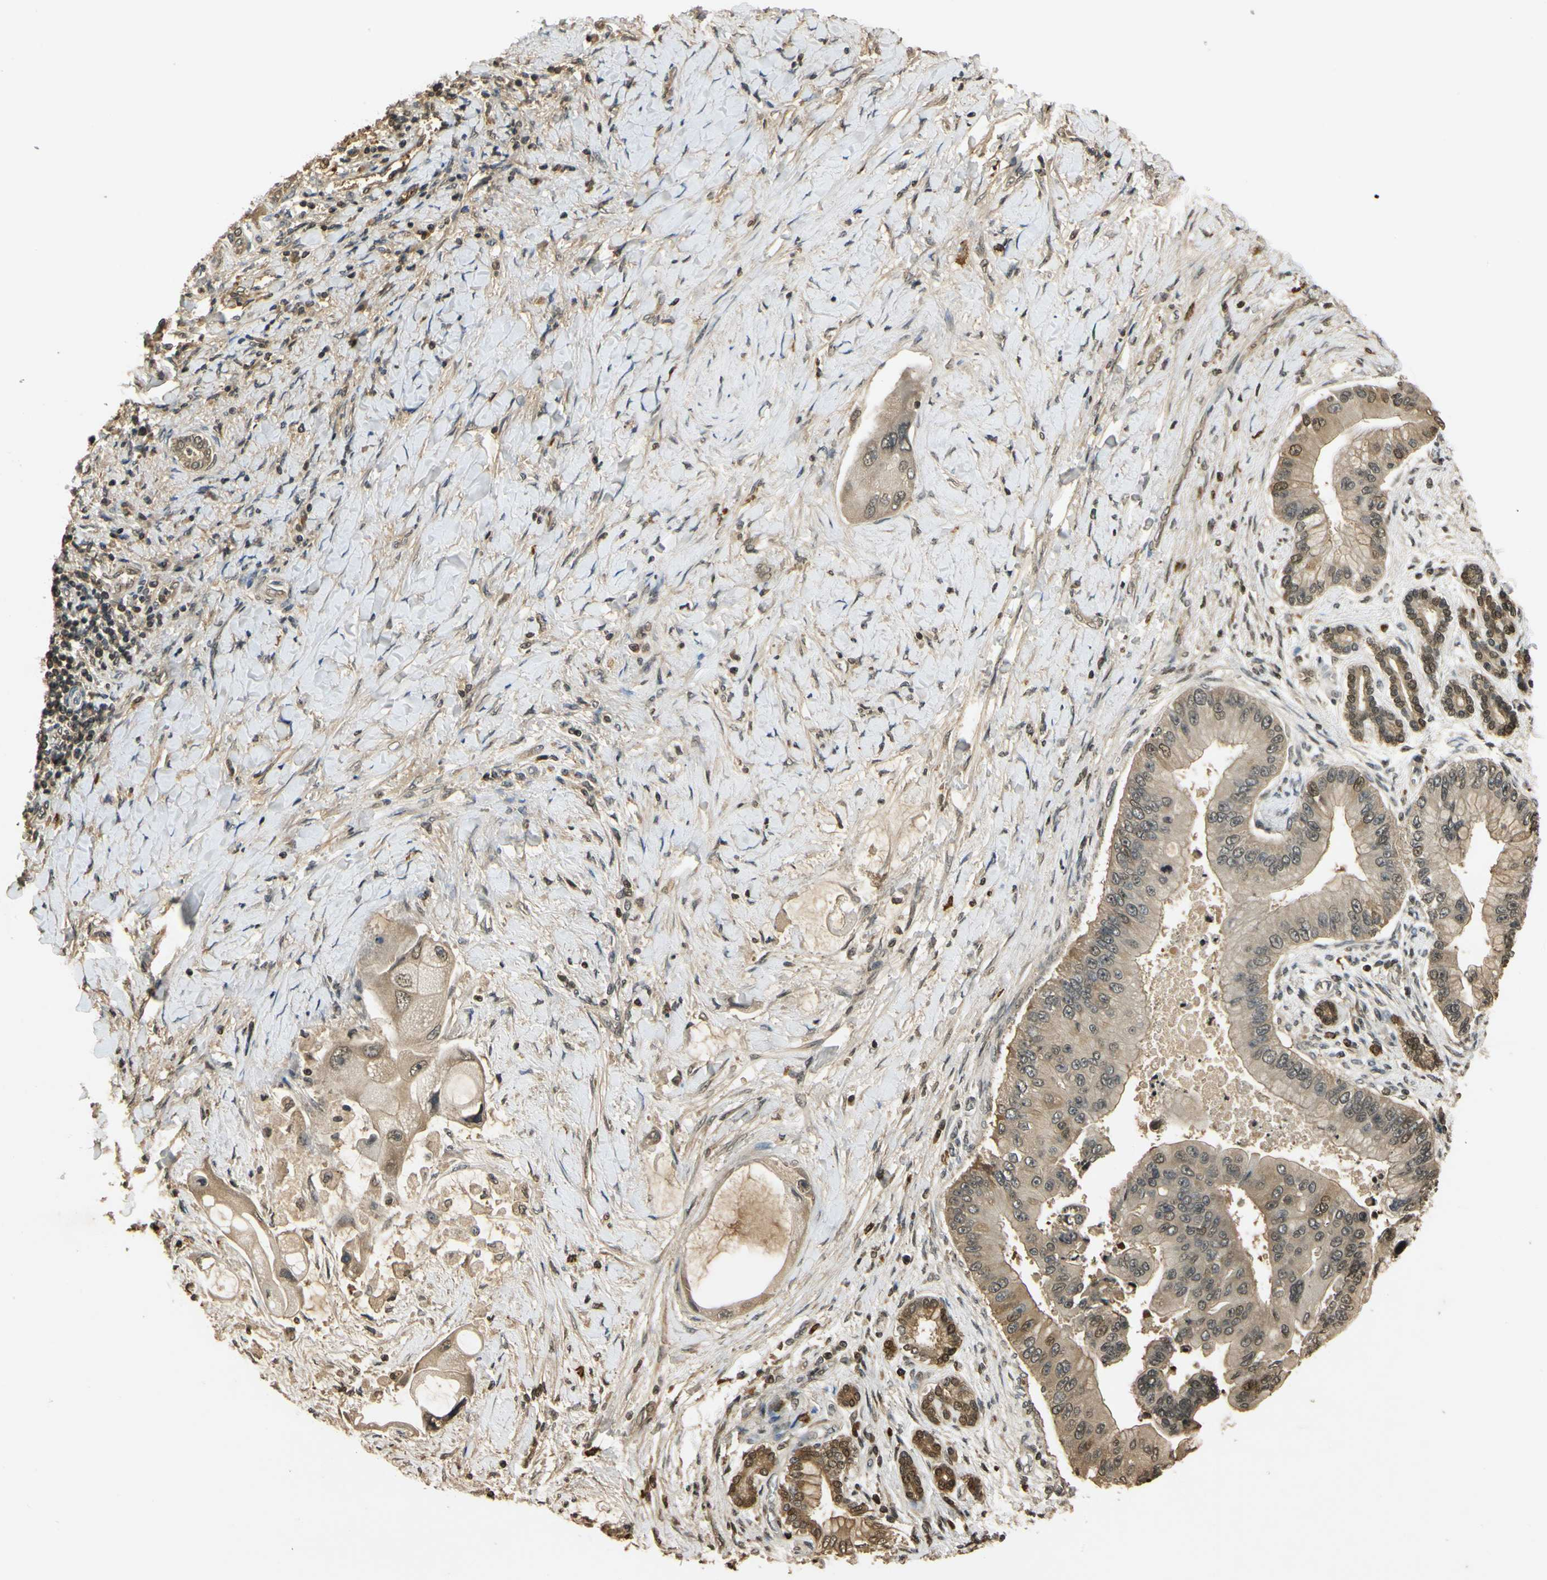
{"staining": {"intensity": "moderate", "quantity": ">75%", "location": "cytoplasmic/membranous,nuclear"}, "tissue": "liver cancer", "cell_type": "Tumor cells", "image_type": "cancer", "snomed": [{"axis": "morphology", "description": "Normal tissue, NOS"}, {"axis": "morphology", "description": "Cholangiocarcinoma"}, {"axis": "topography", "description": "Liver"}, {"axis": "topography", "description": "Peripheral nerve tissue"}], "caption": "Protein staining displays moderate cytoplasmic/membranous and nuclear positivity in approximately >75% of tumor cells in cholangiocarcinoma (liver).", "gene": "SOD1", "patient": {"sex": "male", "age": 50}}